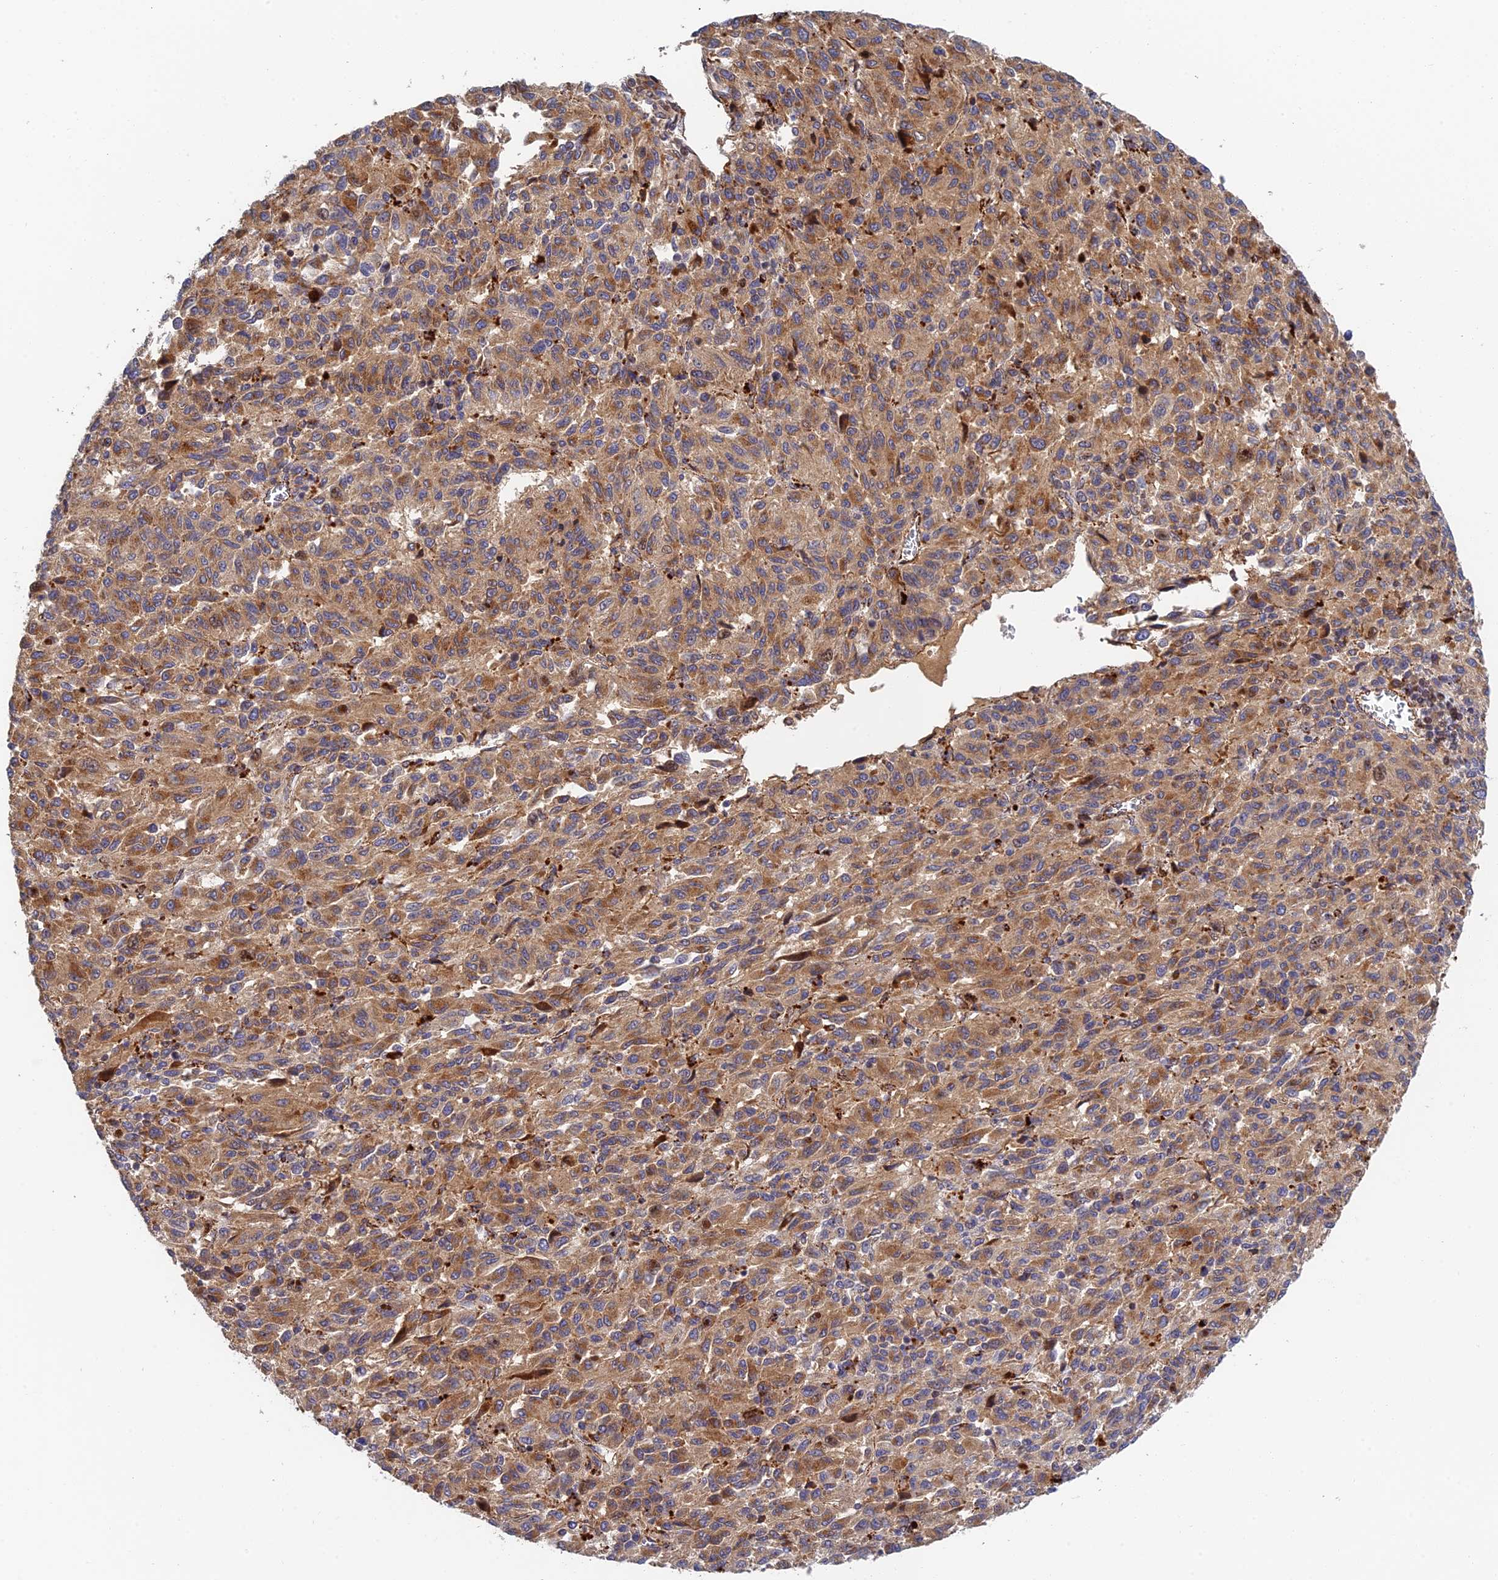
{"staining": {"intensity": "moderate", "quantity": "25%-75%", "location": "cytoplasmic/membranous"}, "tissue": "melanoma", "cell_type": "Tumor cells", "image_type": "cancer", "snomed": [{"axis": "morphology", "description": "Malignant melanoma, Metastatic site"}, {"axis": "topography", "description": "Lung"}], "caption": "The histopathology image displays immunohistochemical staining of melanoma. There is moderate cytoplasmic/membranous positivity is appreciated in about 25%-75% of tumor cells. The protein is stained brown, and the nuclei are stained in blue (DAB (3,3'-diaminobenzidine) IHC with brightfield microscopy, high magnification).", "gene": "PPP2R3C", "patient": {"sex": "male", "age": 64}}